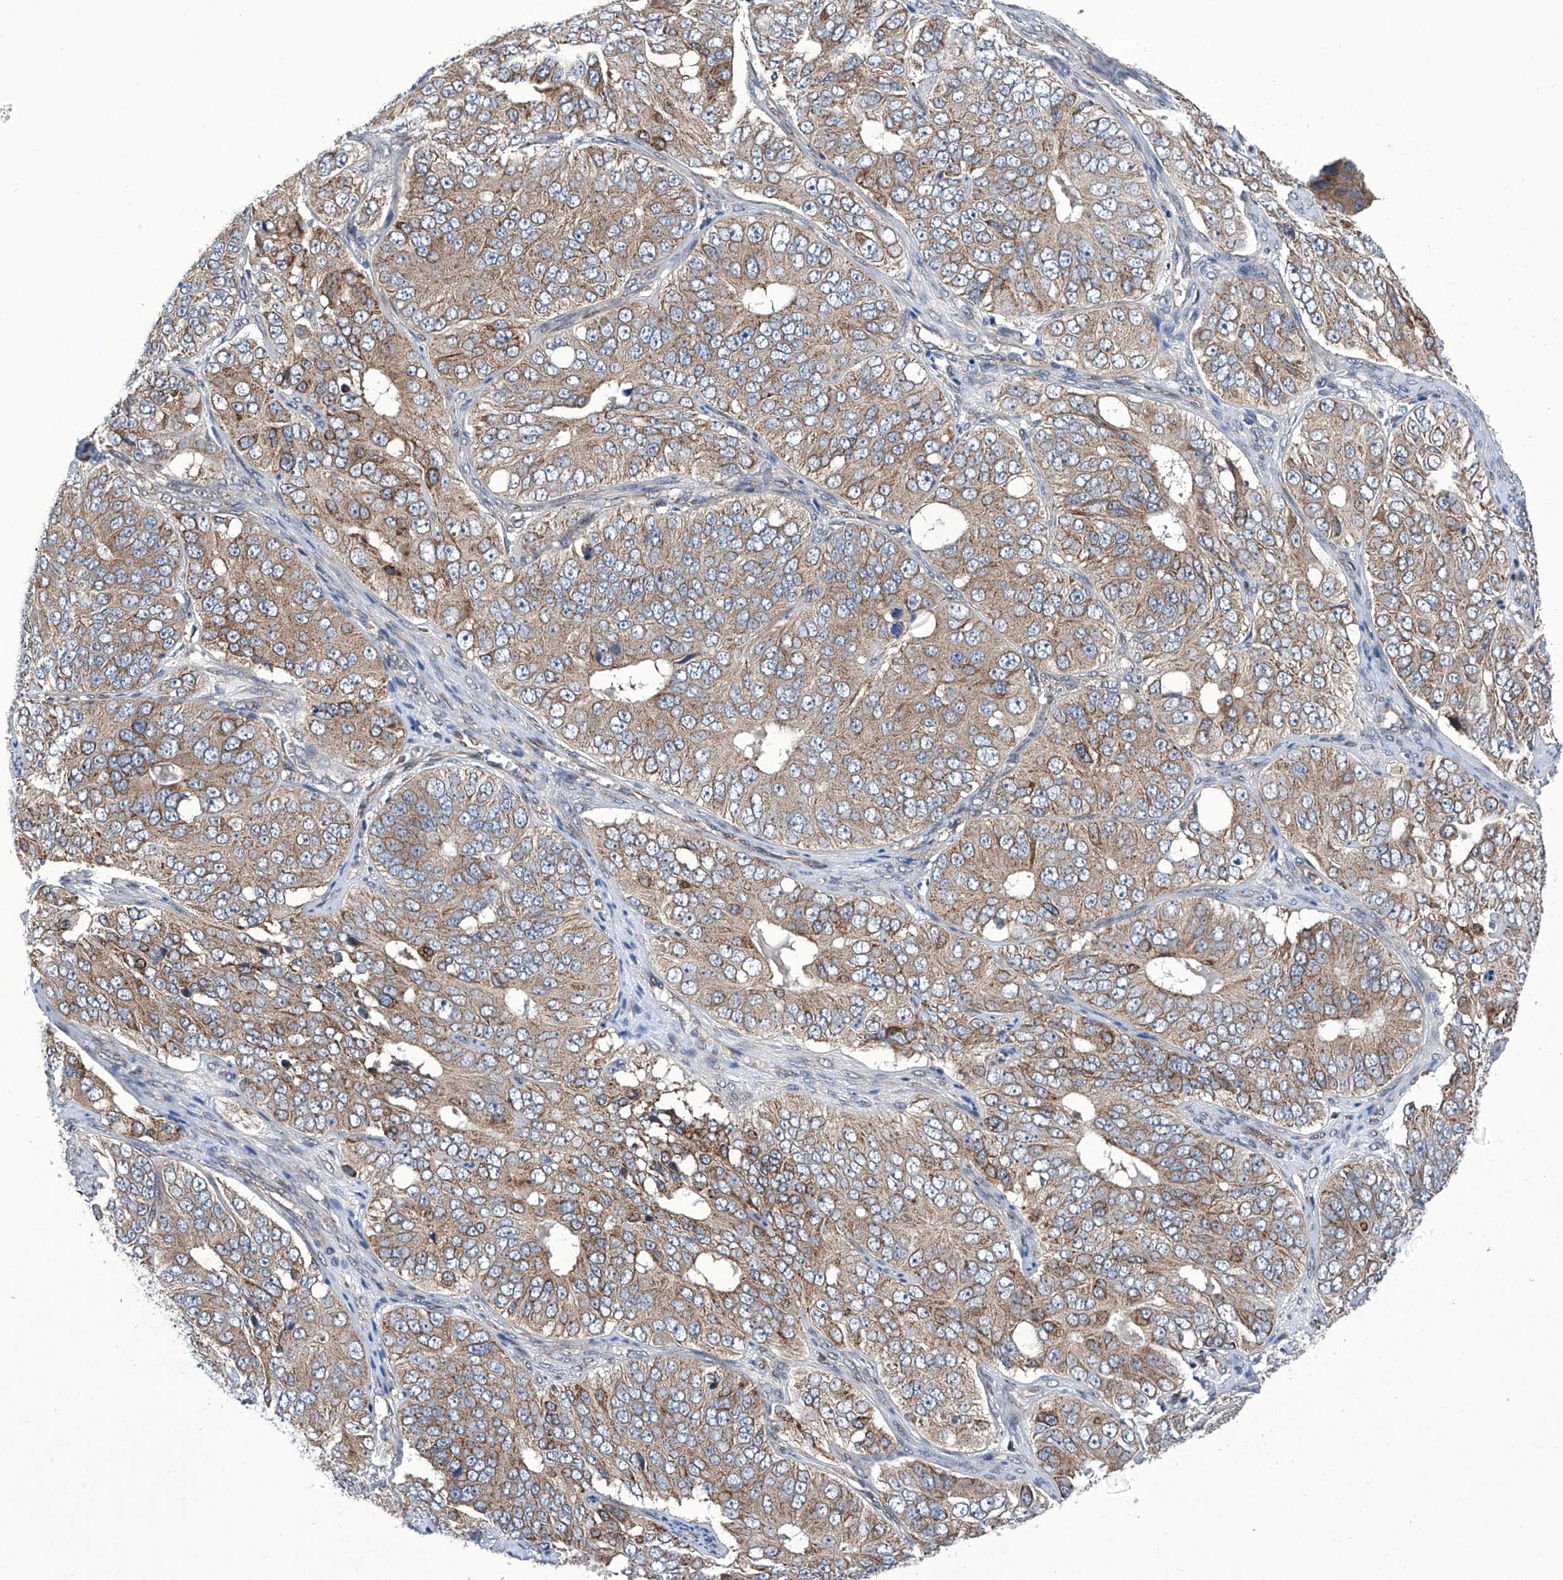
{"staining": {"intensity": "weak", "quantity": ">75%", "location": "cytoplasmic/membranous"}, "tissue": "ovarian cancer", "cell_type": "Tumor cells", "image_type": "cancer", "snomed": [{"axis": "morphology", "description": "Carcinoma, endometroid"}, {"axis": "topography", "description": "Ovary"}], "caption": "An image of human ovarian endometroid carcinoma stained for a protein exhibits weak cytoplasmic/membranous brown staining in tumor cells. The staining was performed using DAB, with brown indicating positive protein expression. Nuclei are stained blue with hematoxylin.", "gene": "KTI12", "patient": {"sex": "female", "age": 51}}